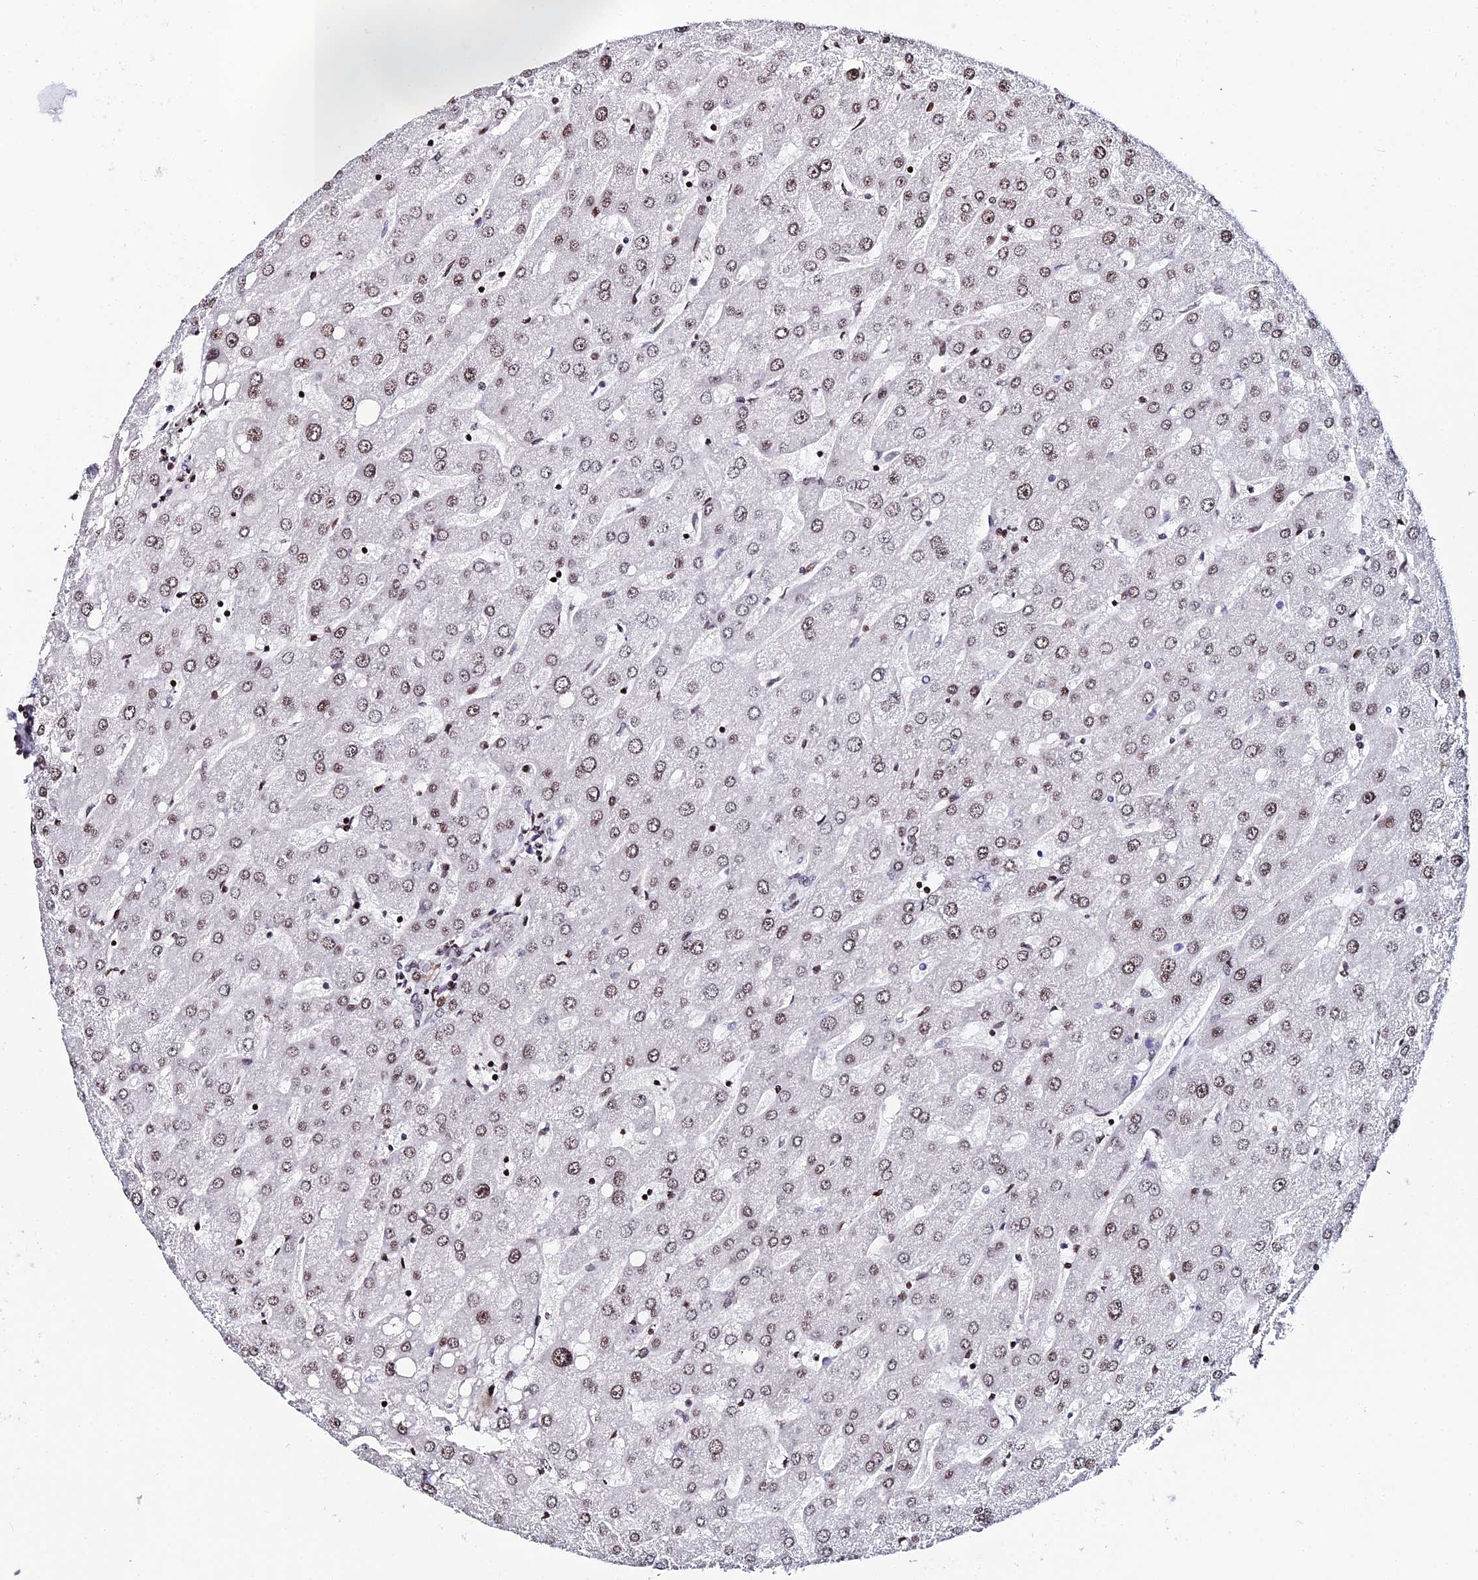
{"staining": {"intensity": "moderate", "quantity": "25%-75%", "location": "nuclear"}, "tissue": "liver", "cell_type": "Cholangiocytes", "image_type": "normal", "snomed": [{"axis": "morphology", "description": "Normal tissue, NOS"}, {"axis": "topography", "description": "Liver"}], "caption": "Human liver stained for a protein (brown) demonstrates moderate nuclear positive positivity in about 25%-75% of cholangiocytes.", "gene": "MYNN", "patient": {"sex": "male", "age": 67}}